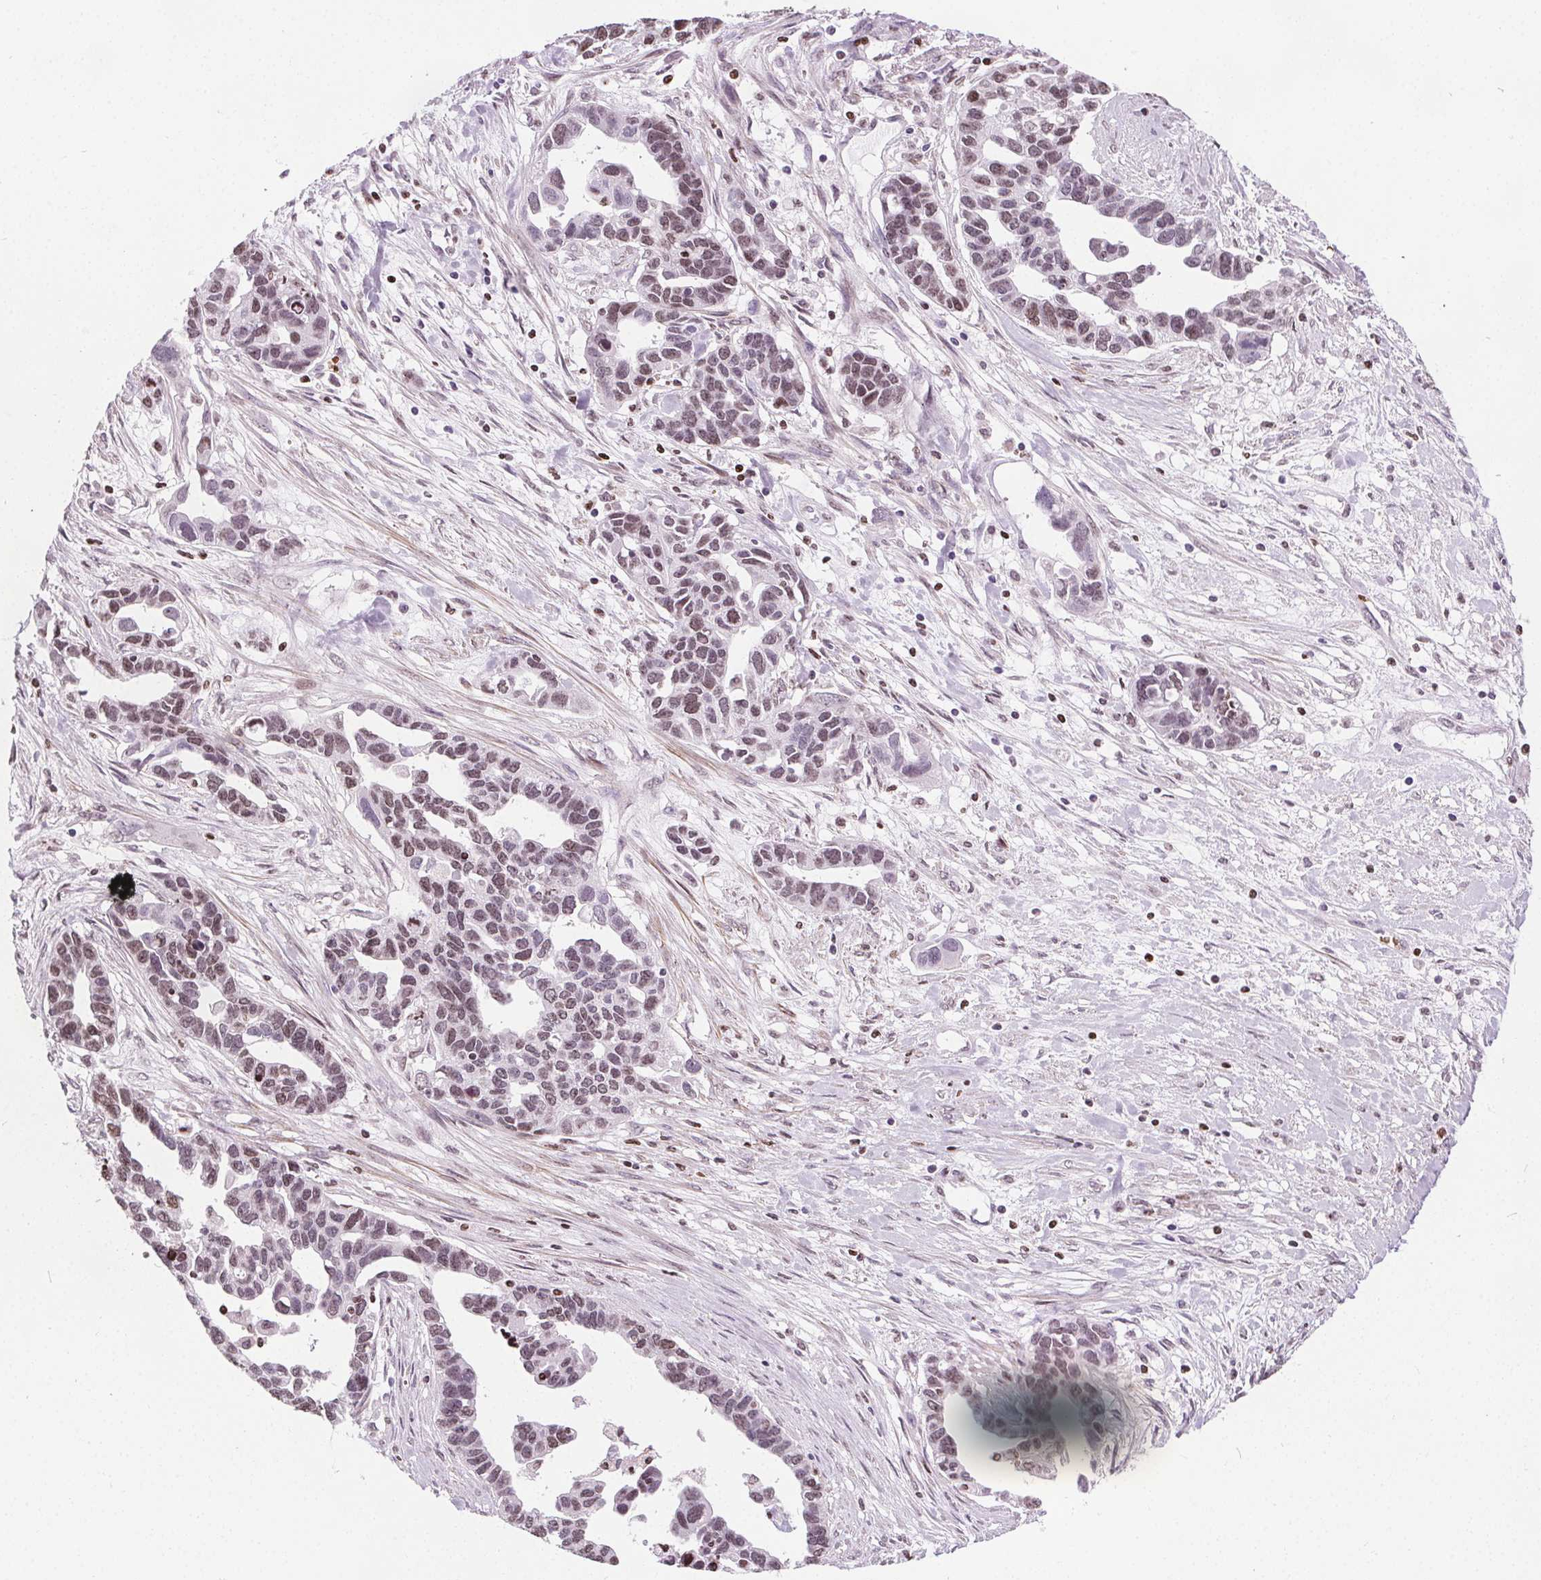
{"staining": {"intensity": "moderate", "quantity": ">75%", "location": "nuclear"}, "tissue": "ovarian cancer", "cell_type": "Tumor cells", "image_type": "cancer", "snomed": [{"axis": "morphology", "description": "Cystadenocarcinoma, serous, NOS"}, {"axis": "topography", "description": "Ovary"}], "caption": "A photomicrograph of ovarian cancer stained for a protein shows moderate nuclear brown staining in tumor cells.", "gene": "ISLR2", "patient": {"sex": "female", "age": 54}}